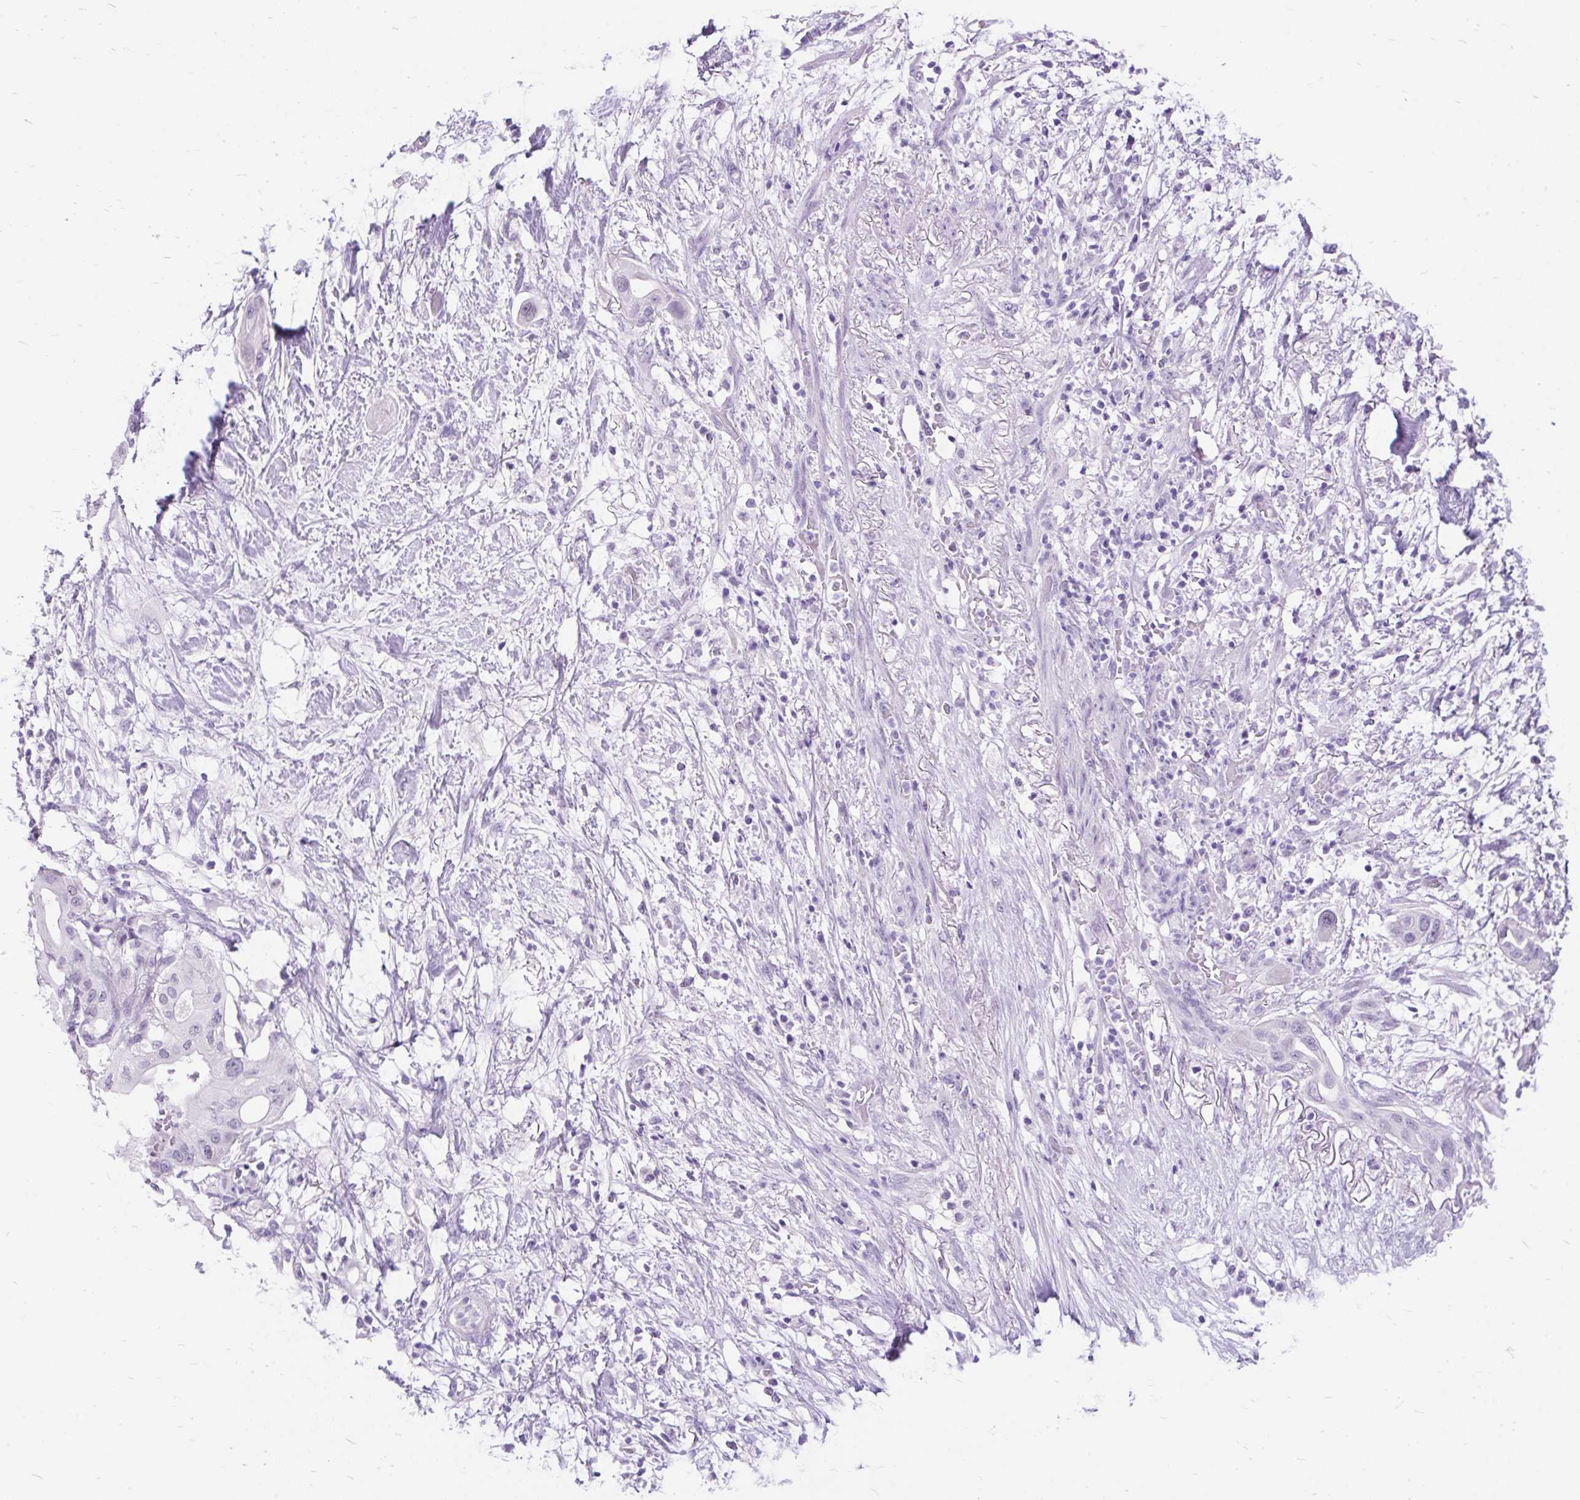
{"staining": {"intensity": "negative", "quantity": "none", "location": "none"}, "tissue": "pancreatic cancer", "cell_type": "Tumor cells", "image_type": "cancer", "snomed": [{"axis": "morphology", "description": "Adenocarcinoma, NOS"}, {"axis": "topography", "description": "Pancreas"}], "caption": "Immunohistochemistry (IHC) image of adenocarcinoma (pancreatic) stained for a protein (brown), which reveals no positivity in tumor cells.", "gene": "SCGB1A1", "patient": {"sex": "male", "age": 68}}